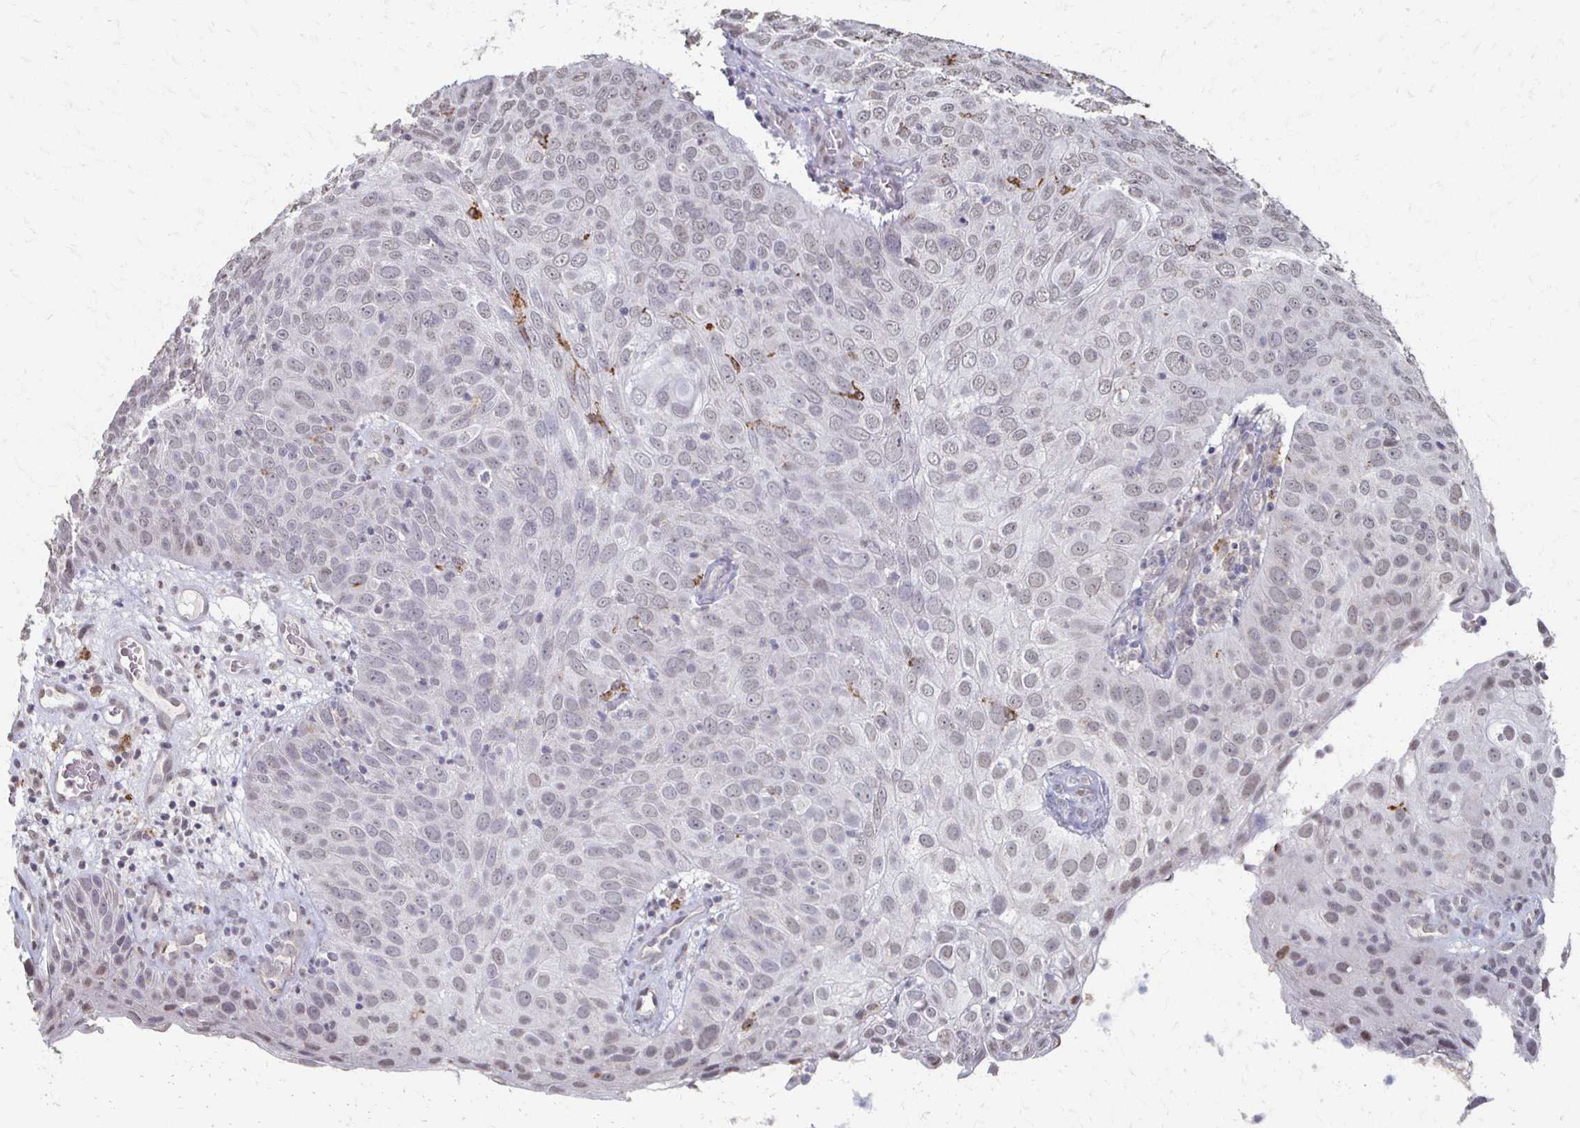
{"staining": {"intensity": "weak", "quantity": "25%-75%", "location": "nuclear"}, "tissue": "skin cancer", "cell_type": "Tumor cells", "image_type": "cancer", "snomed": [{"axis": "morphology", "description": "Squamous cell carcinoma, NOS"}, {"axis": "topography", "description": "Skin"}], "caption": "About 25%-75% of tumor cells in skin squamous cell carcinoma demonstrate weak nuclear protein staining as visualized by brown immunohistochemical staining.", "gene": "DAB1", "patient": {"sex": "male", "age": 87}}